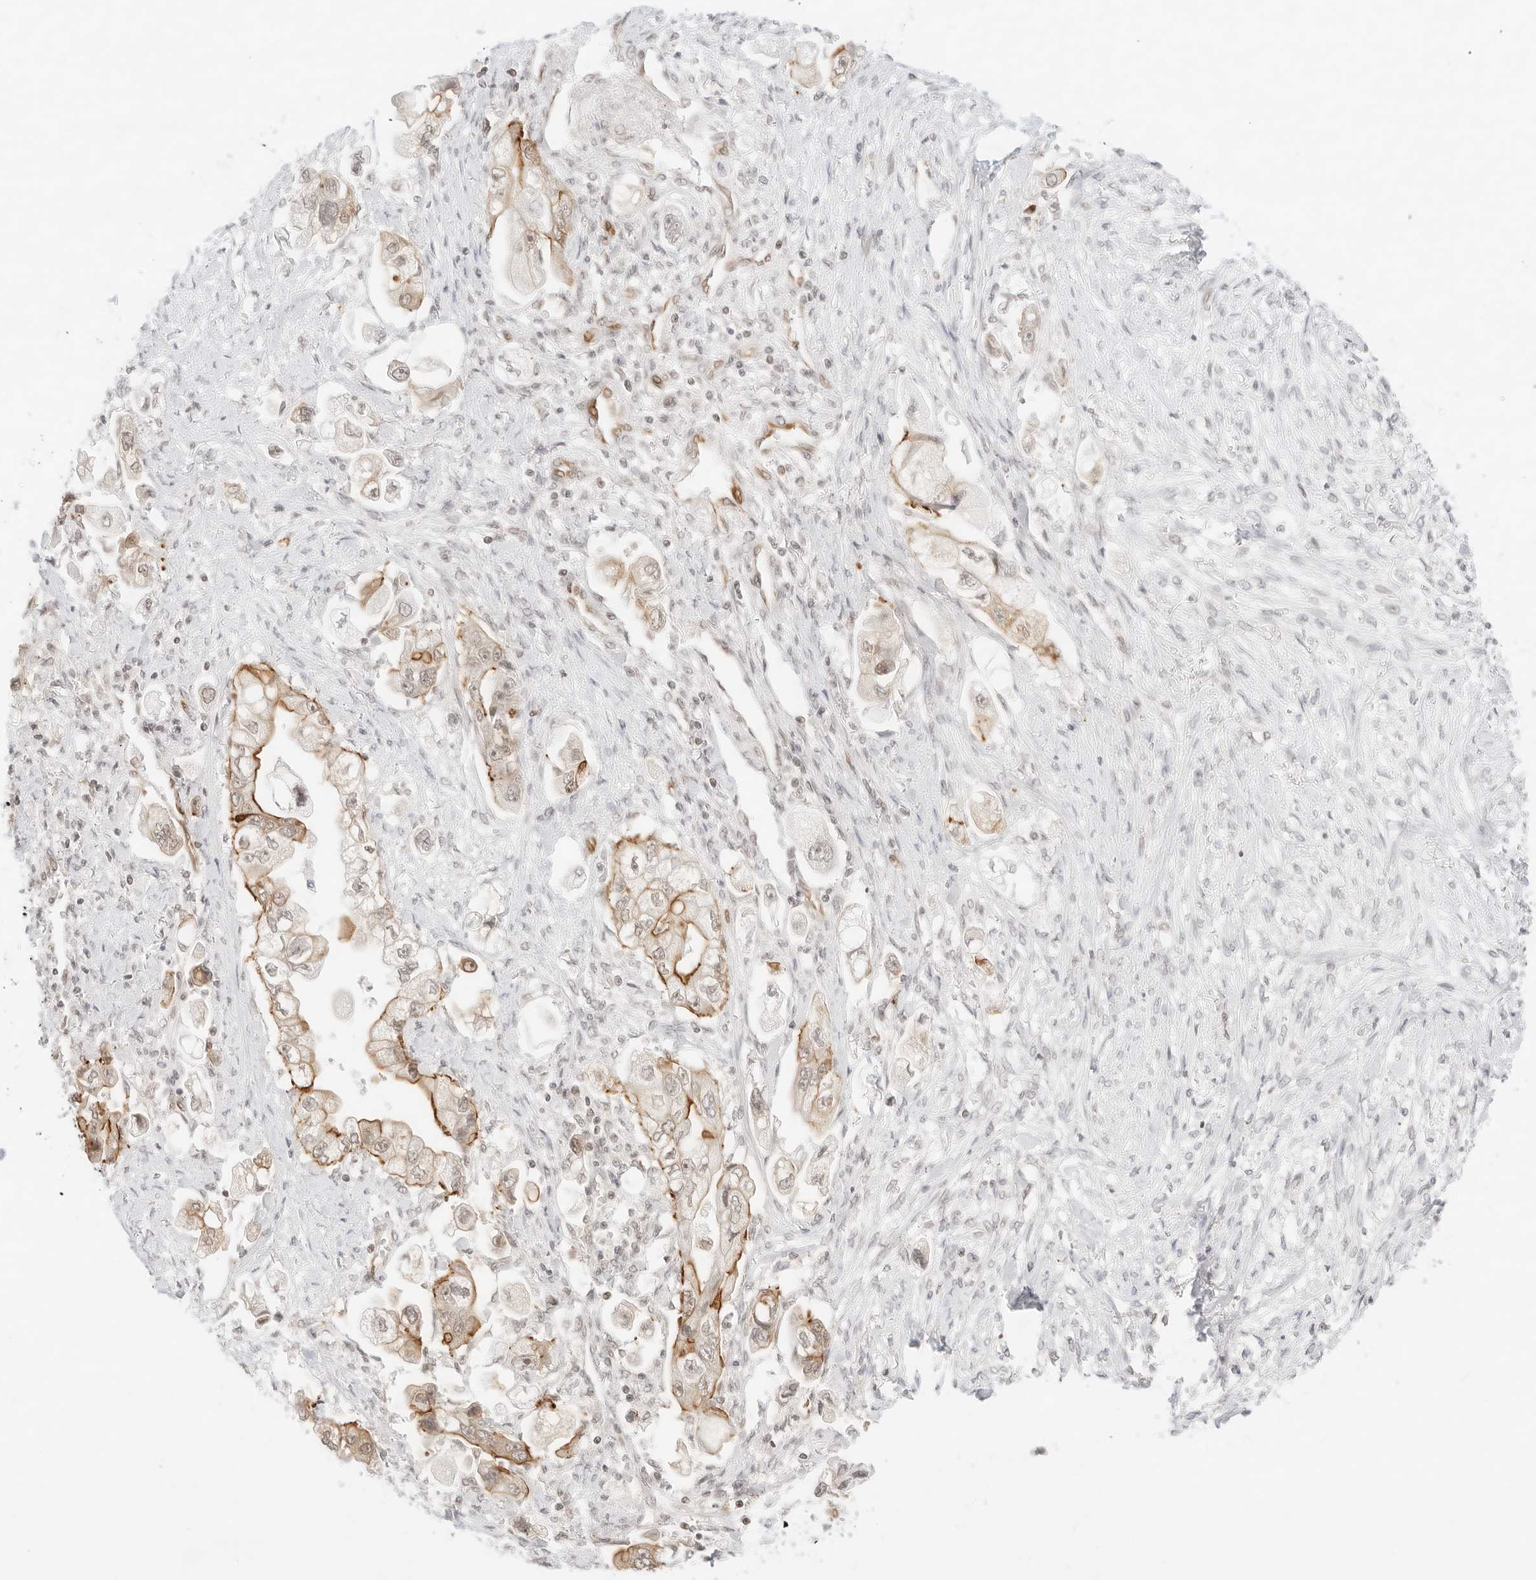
{"staining": {"intensity": "moderate", "quantity": "25%-75%", "location": "cytoplasmic/membranous"}, "tissue": "stomach cancer", "cell_type": "Tumor cells", "image_type": "cancer", "snomed": [{"axis": "morphology", "description": "Adenocarcinoma, NOS"}, {"axis": "topography", "description": "Stomach"}], "caption": "IHC (DAB) staining of adenocarcinoma (stomach) reveals moderate cytoplasmic/membranous protein positivity in about 25%-75% of tumor cells.", "gene": "GNAS", "patient": {"sex": "male", "age": 62}}